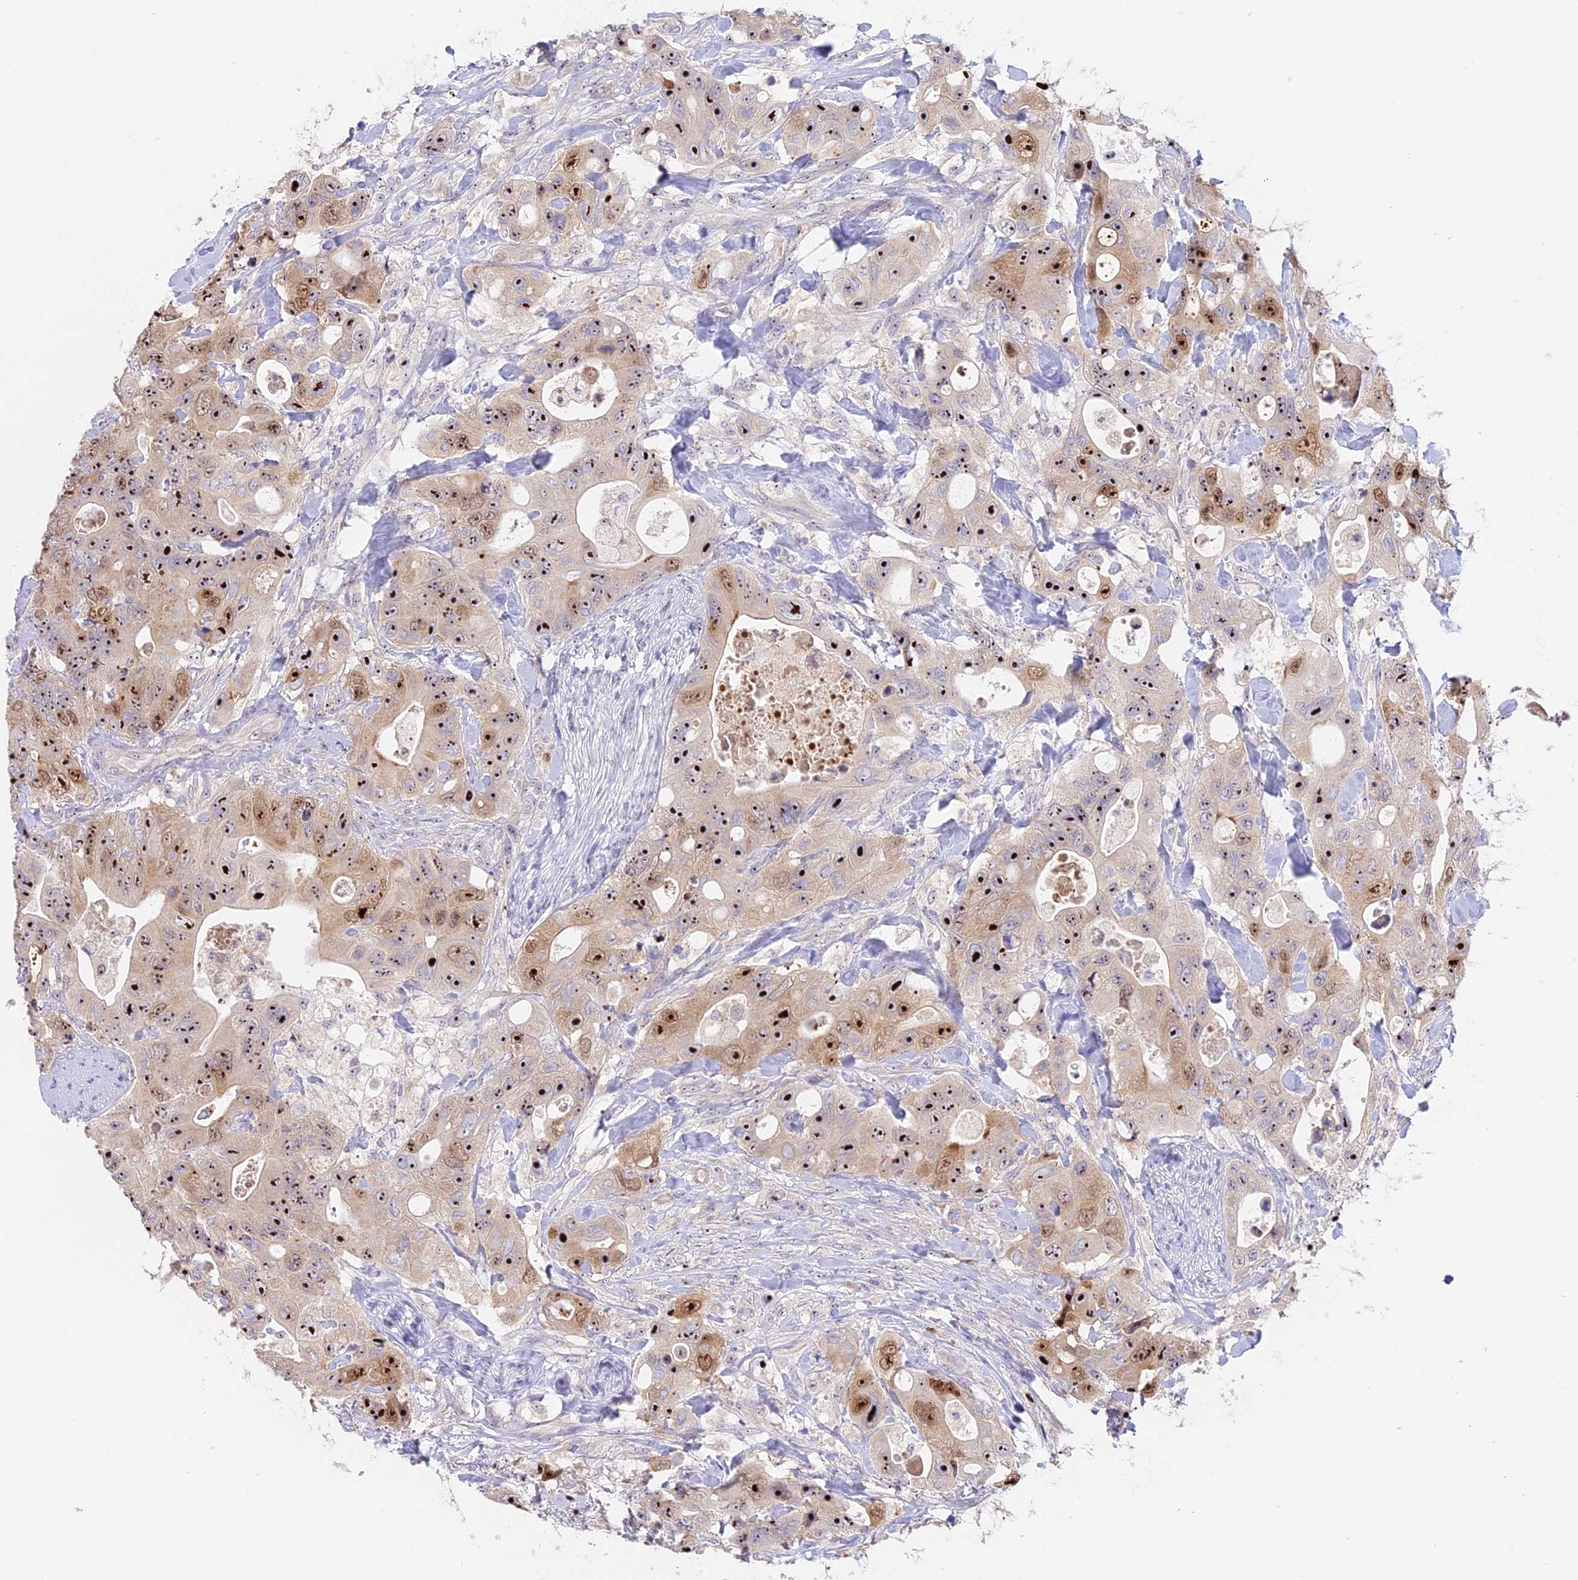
{"staining": {"intensity": "moderate", "quantity": ">75%", "location": "nuclear"}, "tissue": "colorectal cancer", "cell_type": "Tumor cells", "image_type": "cancer", "snomed": [{"axis": "morphology", "description": "Adenocarcinoma, NOS"}, {"axis": "topography", "description": "Colon"}], "caption": "IHC (DAB) staining of colorectal cancer (adenocarcinoma) reveals moderate nuclear protein positivity in about >75% of tumor cells. (Stains: DAB (3,3'-diaminobenzidine) in brown, nuclei in blue, Microscopy: brightfield microscopy at high magnification).", "gene": "RAD51", "patient": {"sex": "female", "age": 46}}